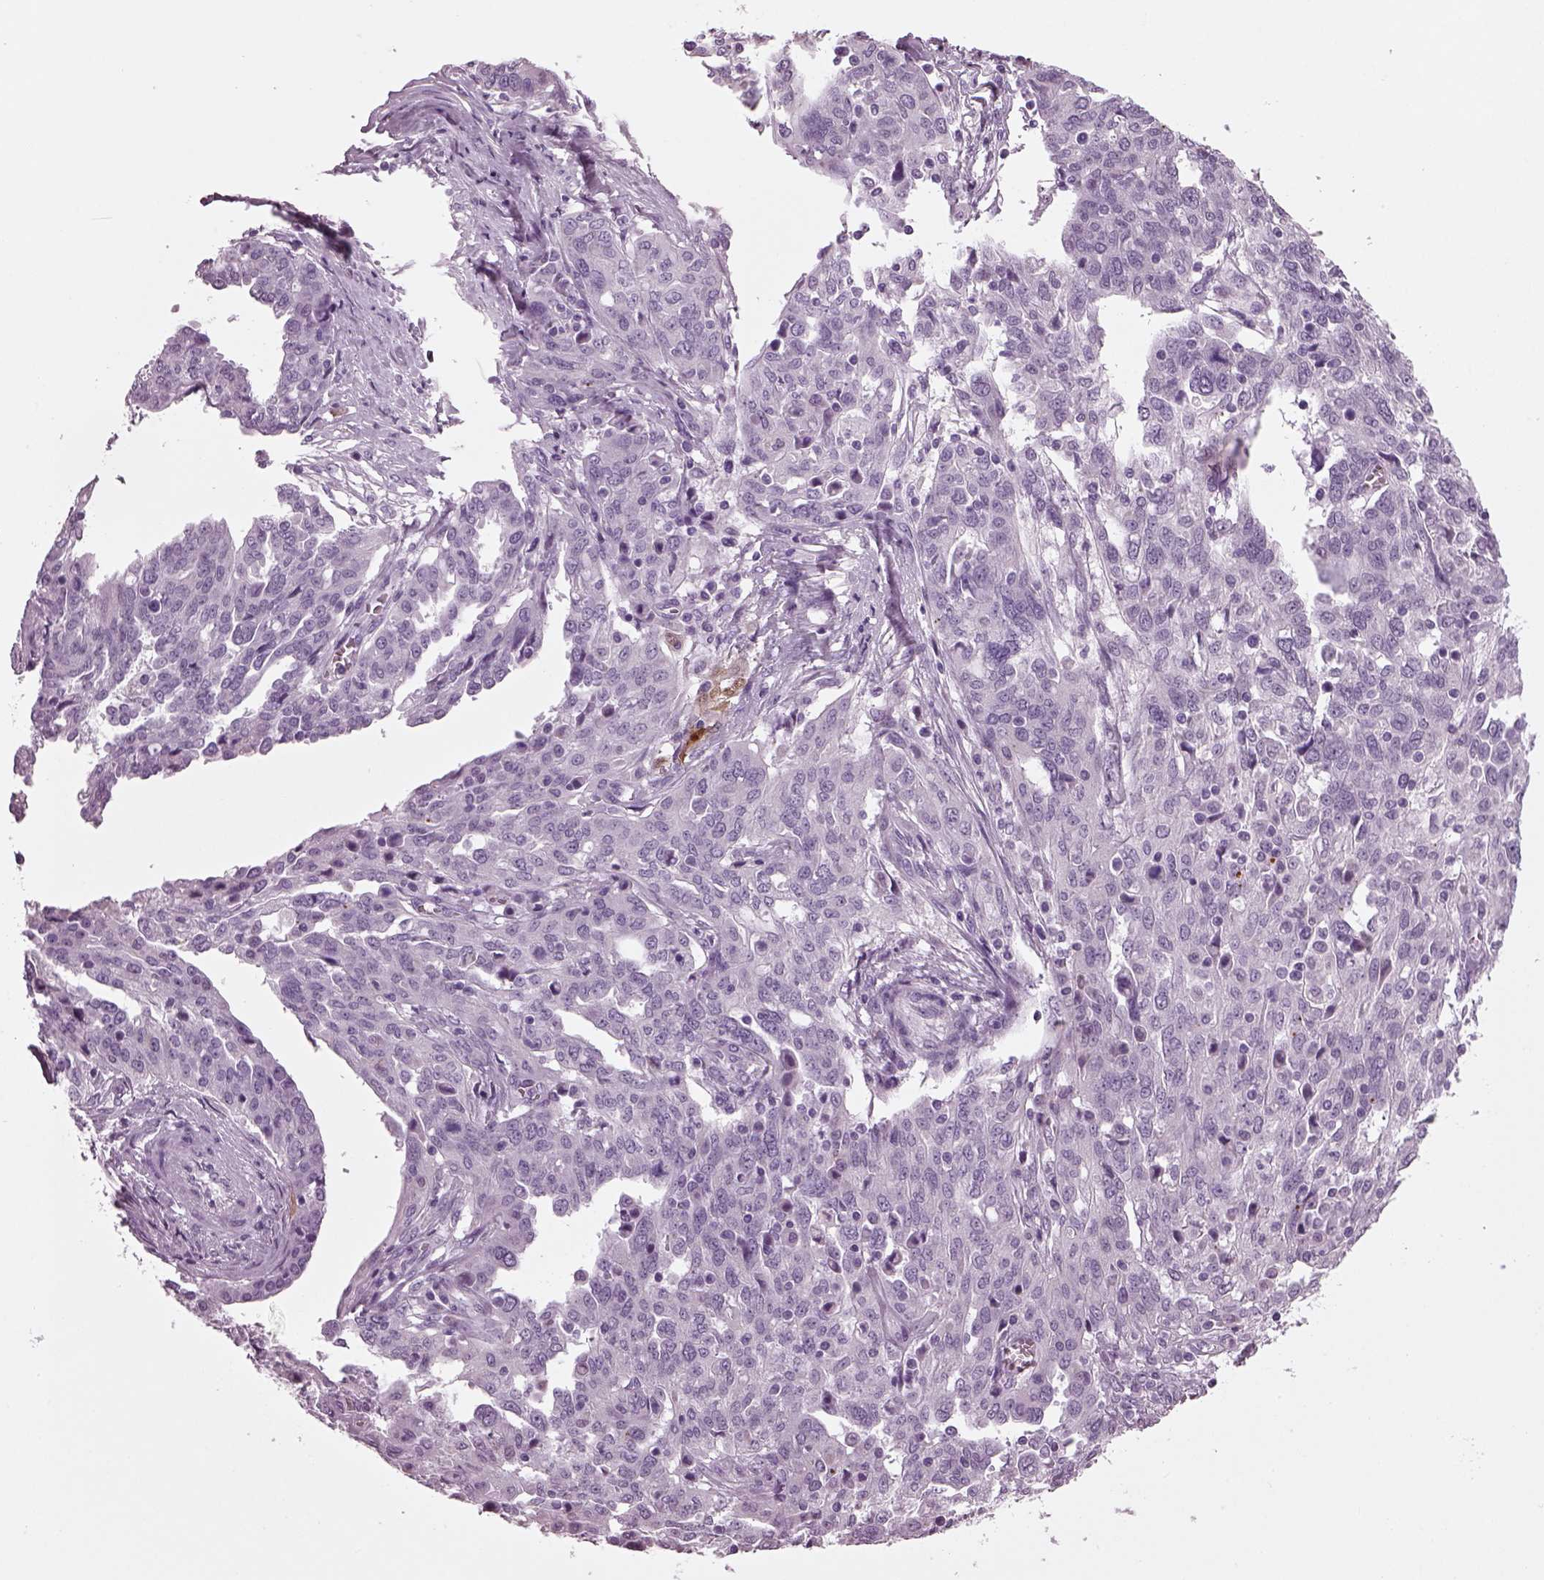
{"staining": {"intensity": "negative", "quantity": "none", "location": "none"}, "tissue": "ovarian cancer", "cell_type": "Tumor cells", "image_type": "cancer", "snomed": [{"axis": "morphology", "description": "Cystadenocarcinoma, serous, NOS"}, {"axis": "topography", "description": "Ovary"}], "caption": "Immunohistochemistry (IHC) micrograph of neoplastic tissue: human ovarian cancer (serous cystadenocarcinoma) stained with DAB (3,3'-diaminobenzidine) displays no significant protein staining in tumor cells.", "gene": "PRR9", "patient": {"sex": "female", "age": 67}}